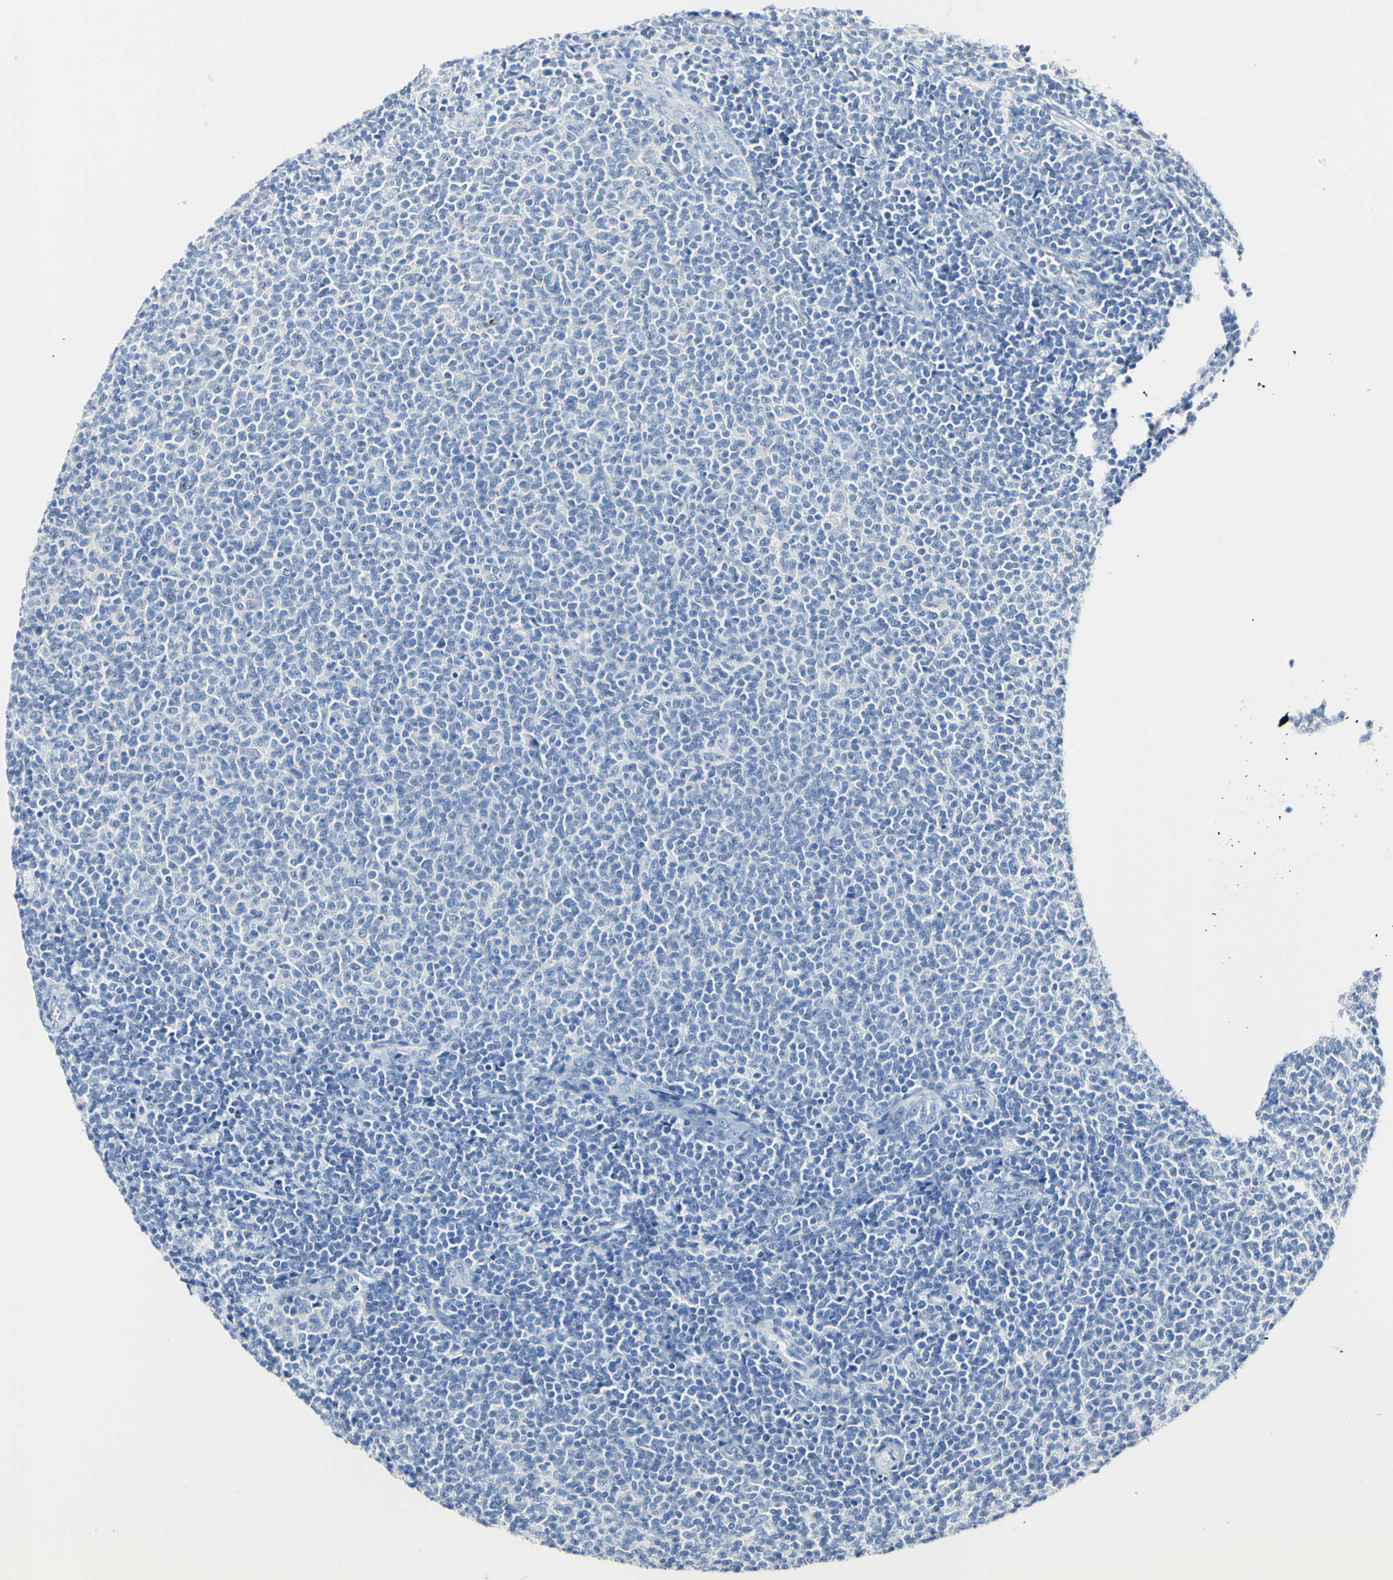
{"staining": {"intensity": "negative", "quantity": "none", "location": "none"}, "tissue": "lymphoma", "cell_type": "Tumor cells", "image_type": "cancer", "snomed": [{"axis": "morphology", "description": "Malignant lymphoma, non-Hodgkin's type, Low grade"}, {"axis": "topography", "description": "Lymph node"}], "caption": "Lymphoma stained for a protein using IHC reveals no expression tumor cells.", "gene": "DSC2", "patient": {"sex": "male", "age": 66}}